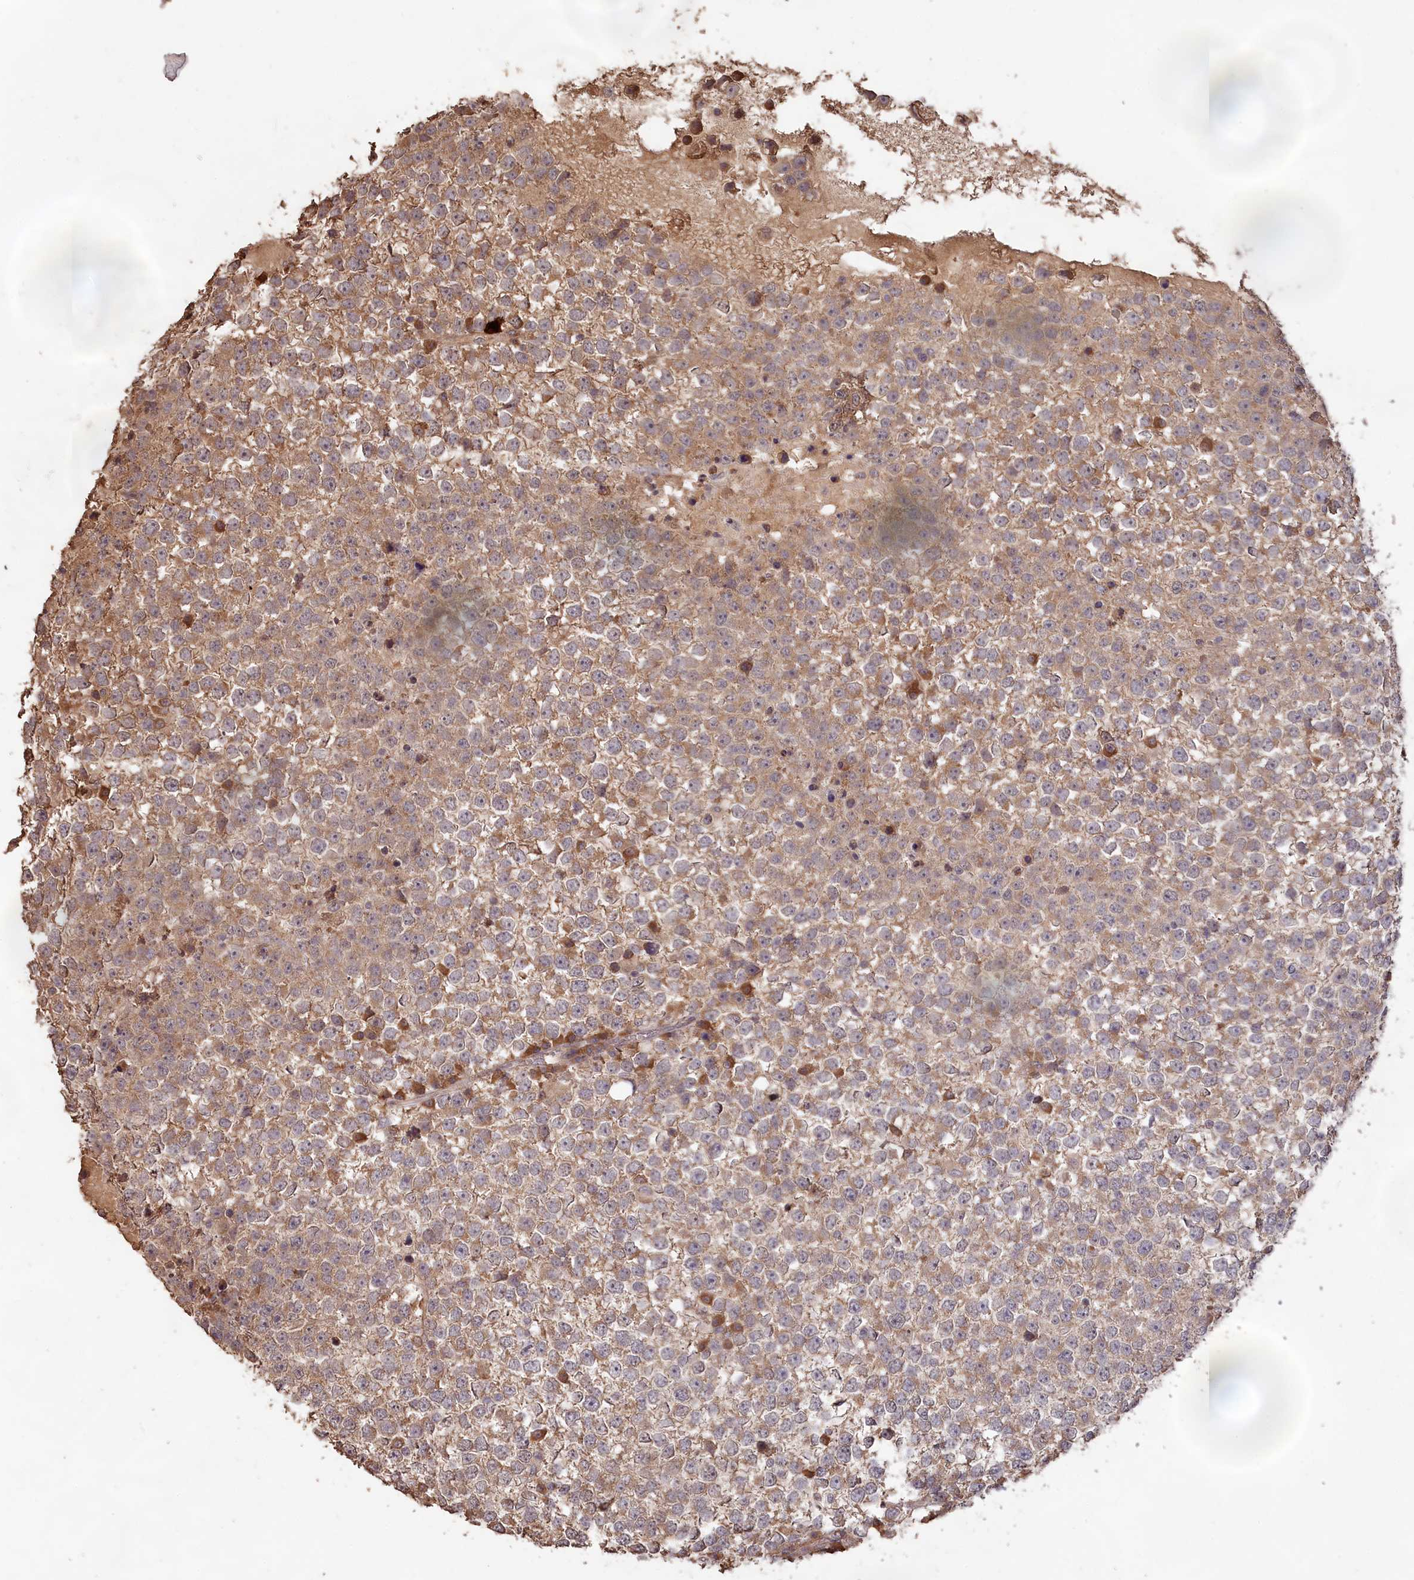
{"staining": {"intensity": "moderate", "quantity": ">75%", "location": "cytoplasmic/membranous"}, "tissue": "testis cancer", "cell_type": "Tumor cells", "image_type": "cancer", "snomed": [{"axis": "morphology", "description": "Seminoma, NOS"}, {"axis": "topography", "description": "Testis"}], "caption": "DAB (3,3'-diaminobenzidine) immunohistochemical staining of testis cancer (seminoma) exhibits moderate cytoplasmic/membranous protein positivity in approximately >75% of tumor cells.", "gene": "LAYN", "patient": {"sex": "male", "age": 65}}